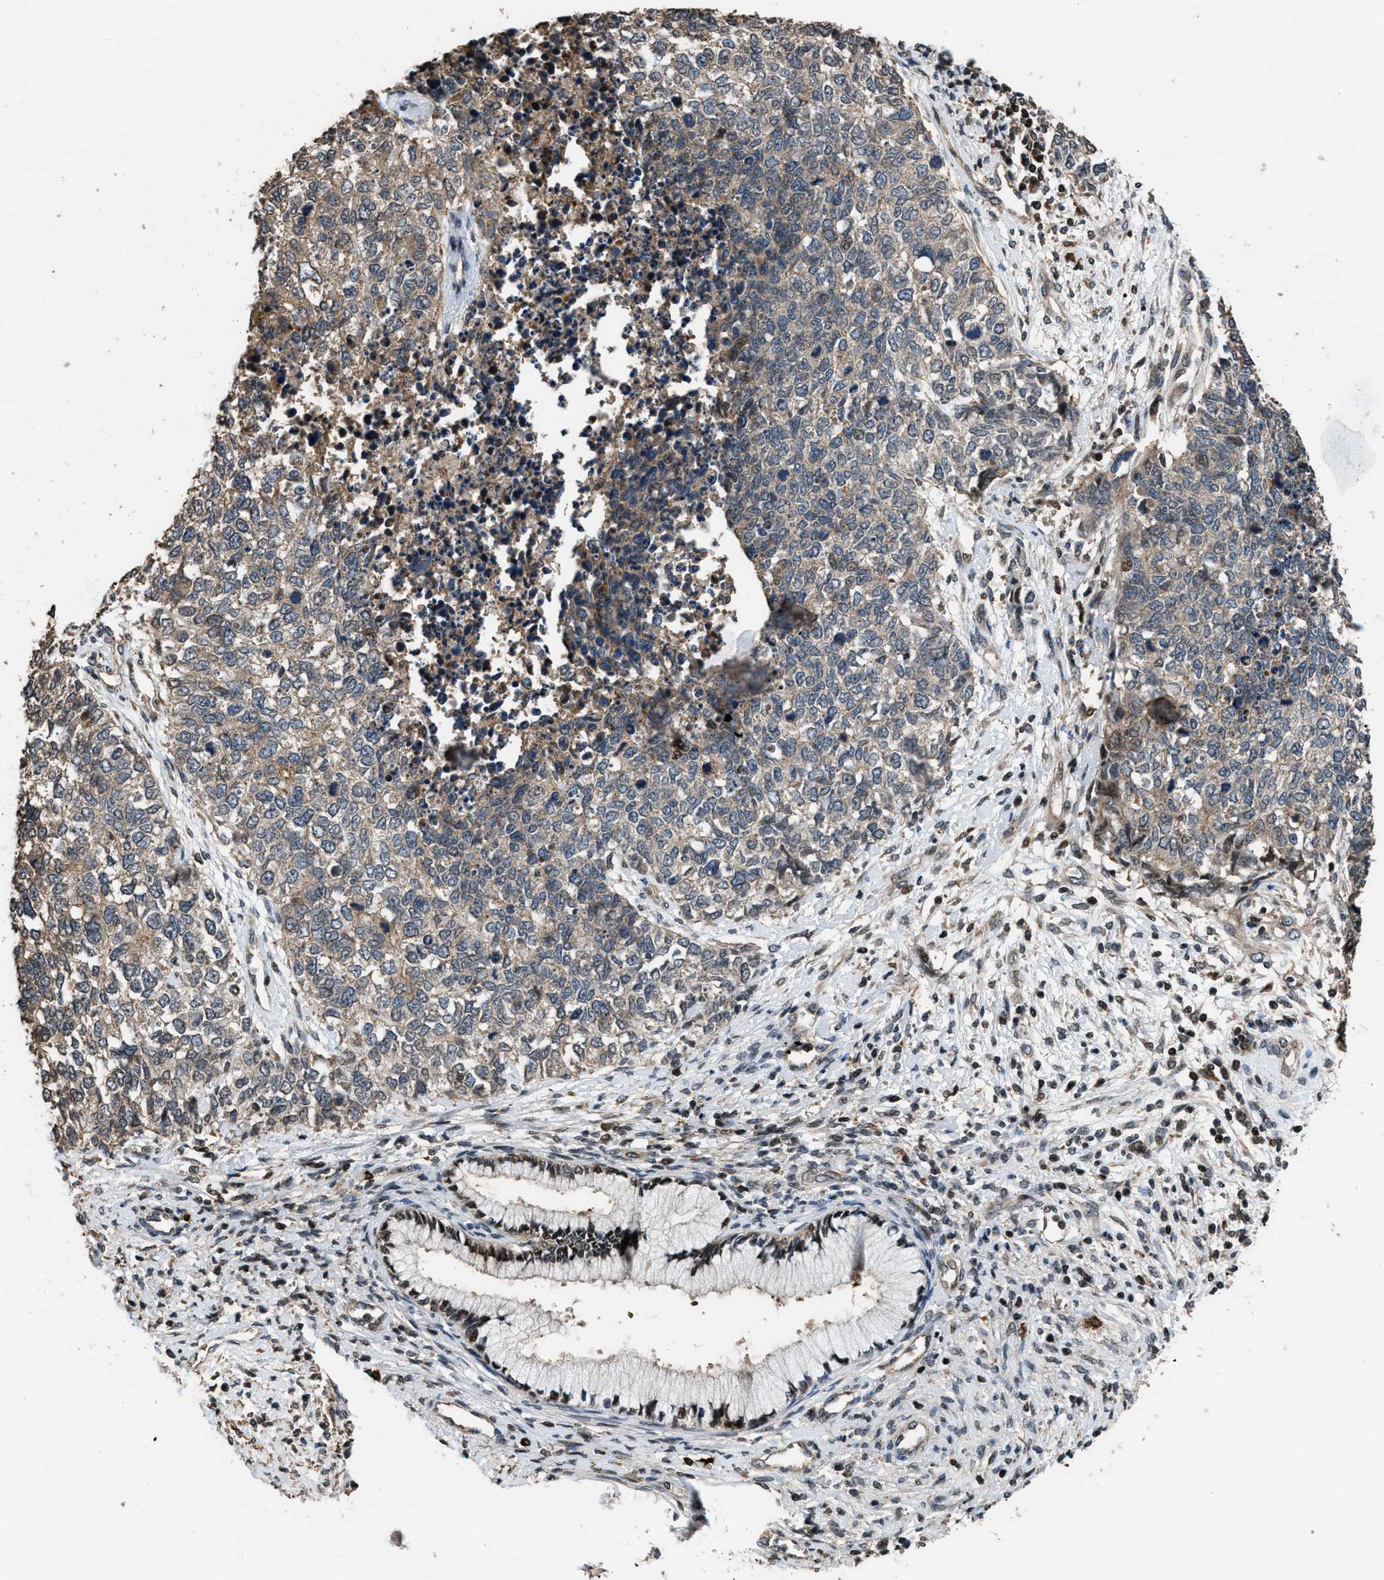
{"staining": {"intensity": "weak", "quantity": ">75%", "location": "cytoplasmic/membranous"}, "tissue": "cervical cancer", "cell_type": "Tumor cells", "image_type": "cancer", "snomed": [{"axis": "morphology", "description": "Squamous cell carcinoma, NOS"}, {"axis": "topography", "description": "Cervix"}], "caption": "An IHC histopathology image of neoplastic tissue is shown. Protein staining in brown labels weak cytoplasmic/membranous positivity in cervical cancer within tumor cells.", "gene": "CTBS", "patient": {"sex": "female", "age": 63}}